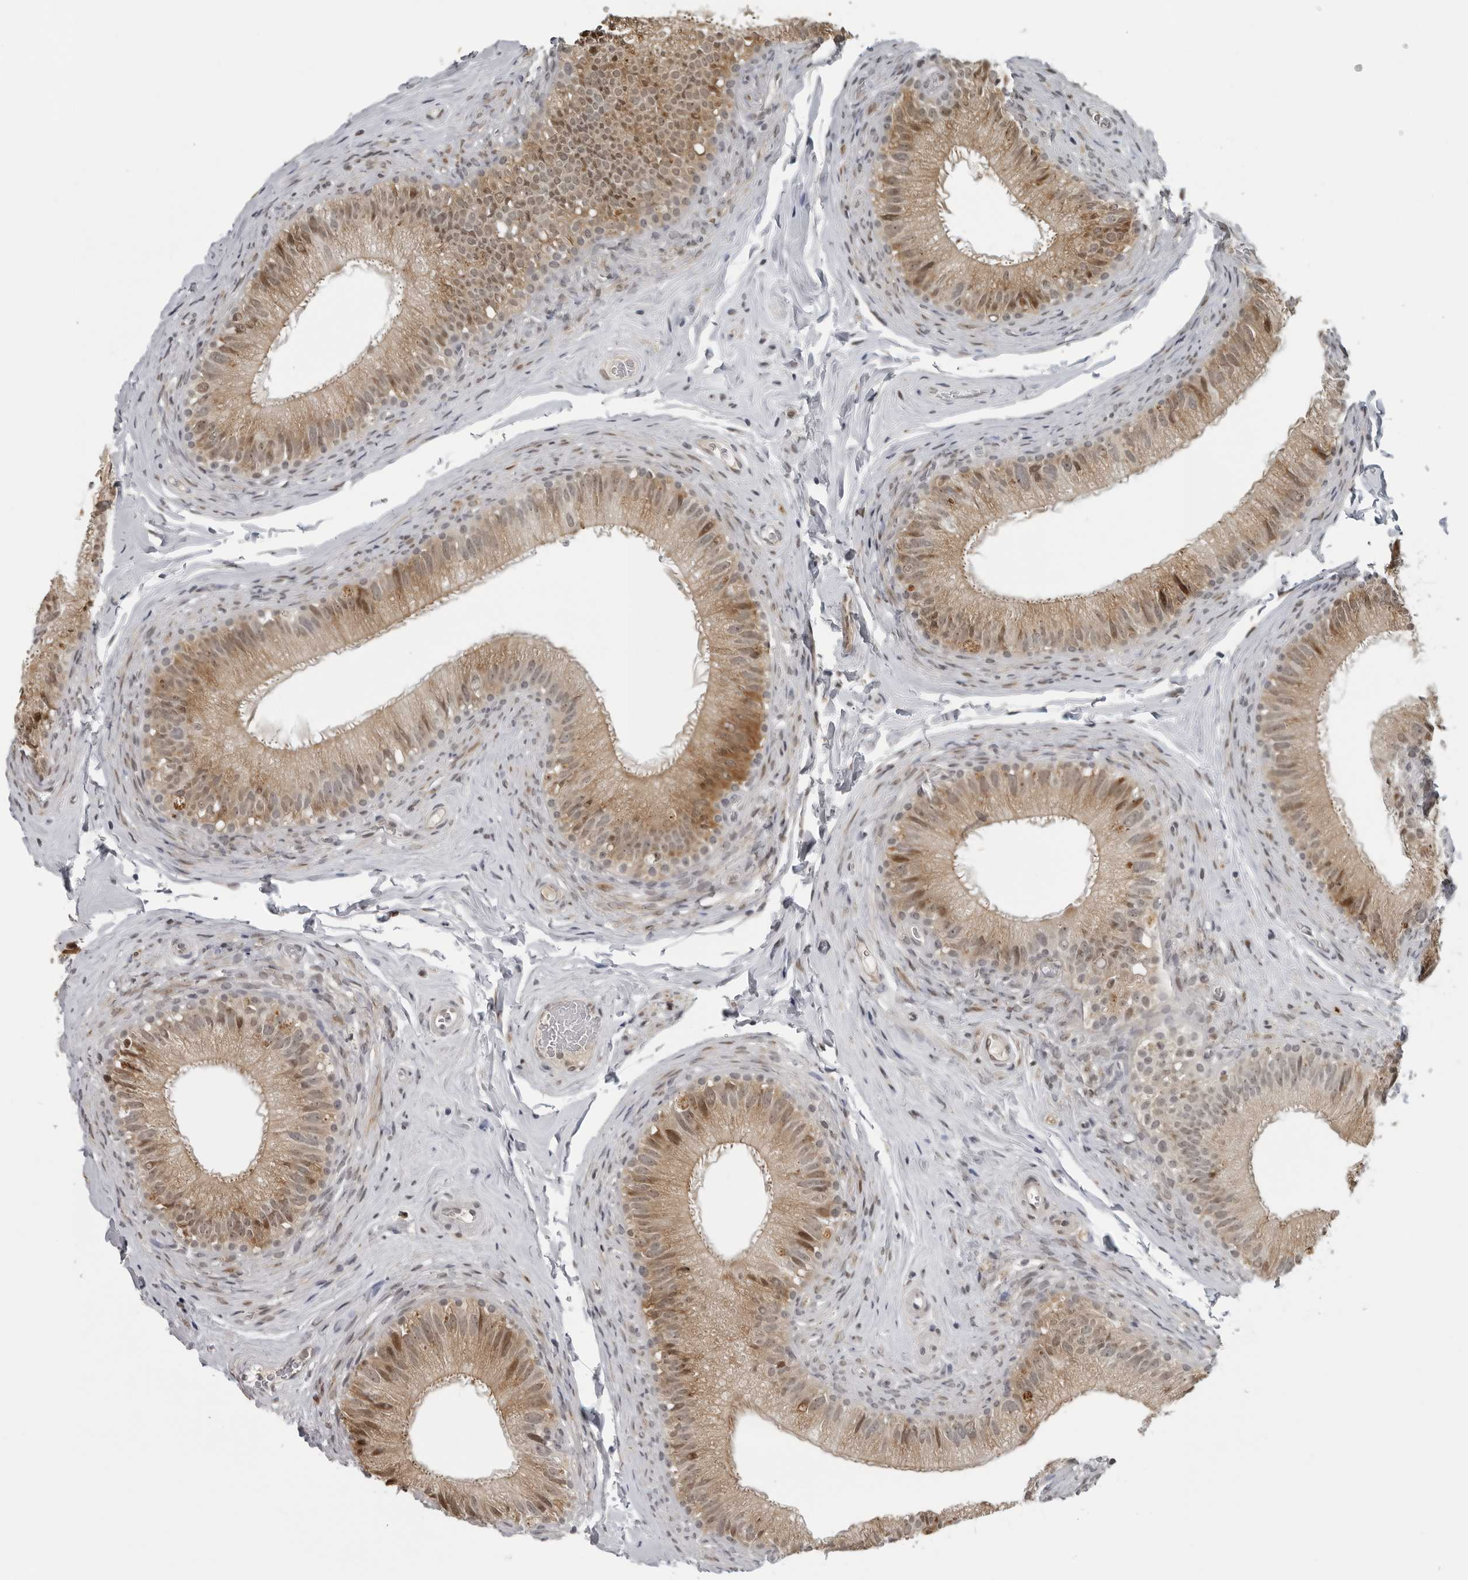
{"staining": {"intensity": "moderate", "quantity": ">75%", "location": "cytoplasmic/membranous,nuclear"}, "tissue": "epididymis", "cell_type": "Glandular cells", "image_type": "normal", "snomed": [{"axis": "morphology", "description": "Normal tissue, NOS"}, {"axis": "topography", "description": "Epididymis"}], "caption": "DAB (3,3'-diaminobenzidine) immunohistochemical staining of unremarkable epididymis exhibits moderate cytoplasmic/membranous,nuclear protein expression in approximately >75% of glandular cells. (brown staining indicates protein expression, while blue staining denotes nuclei).", "gene": "MAF", "patient": {"sex": "male", "age": 49}}